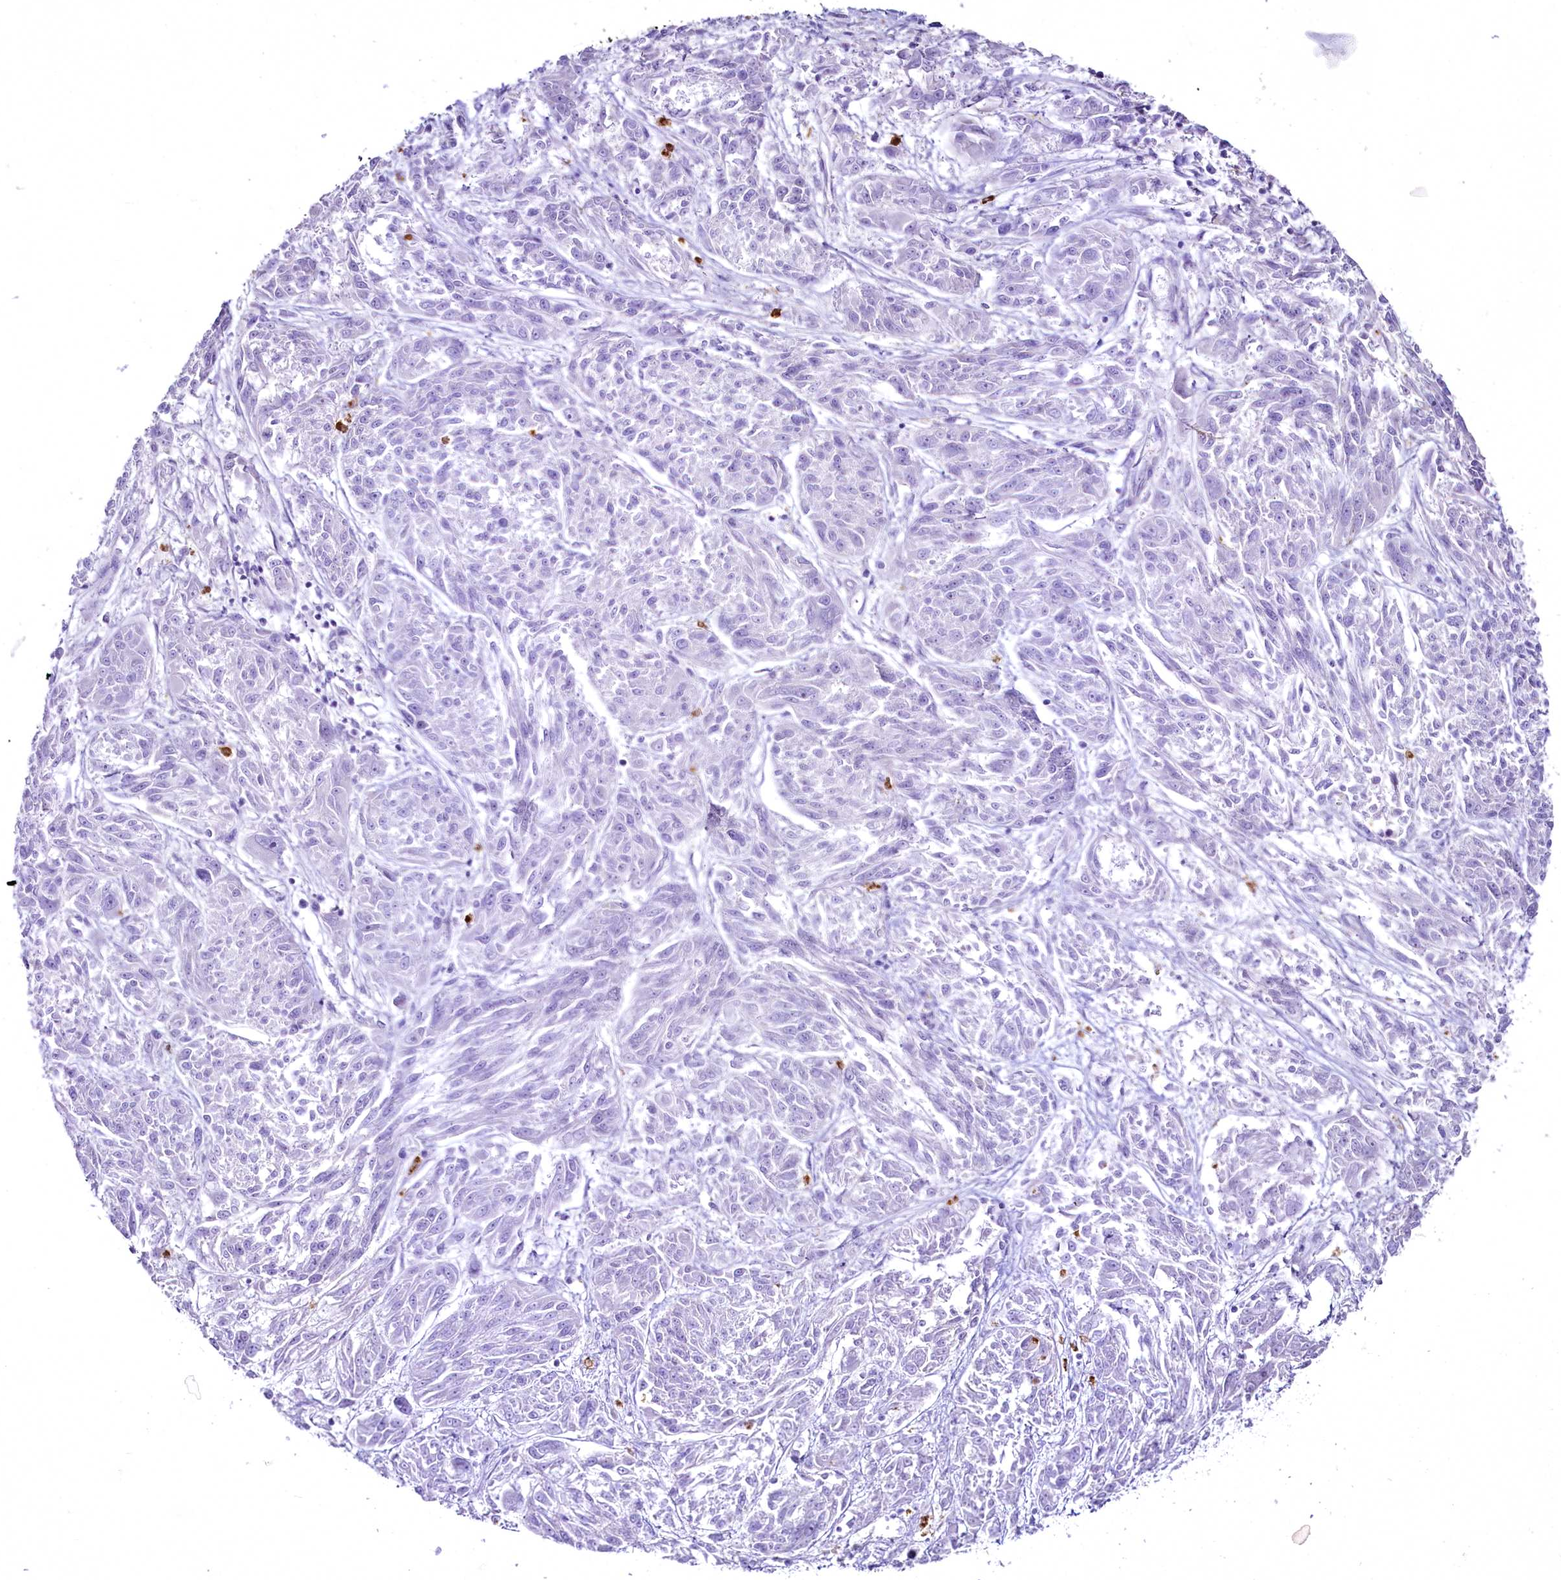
{"staining": {"intensity": "negative", "quantity": "none", "location": "none"}, "tissue": "melanoma", "cell_type": "Tumor cells", "image_type": "cancer", "snomed": [{"axis": "morphology", "description": "Malignant melanoma, NOS"}, {"axis": "topography", "description": "Skin"}], "caption": "Immunohistochemical staining of human melanoma demonstrates no significant positivity in tumor cells.", "gene": "FAM209B", "patient": {"sex": "male", "age": 53}}